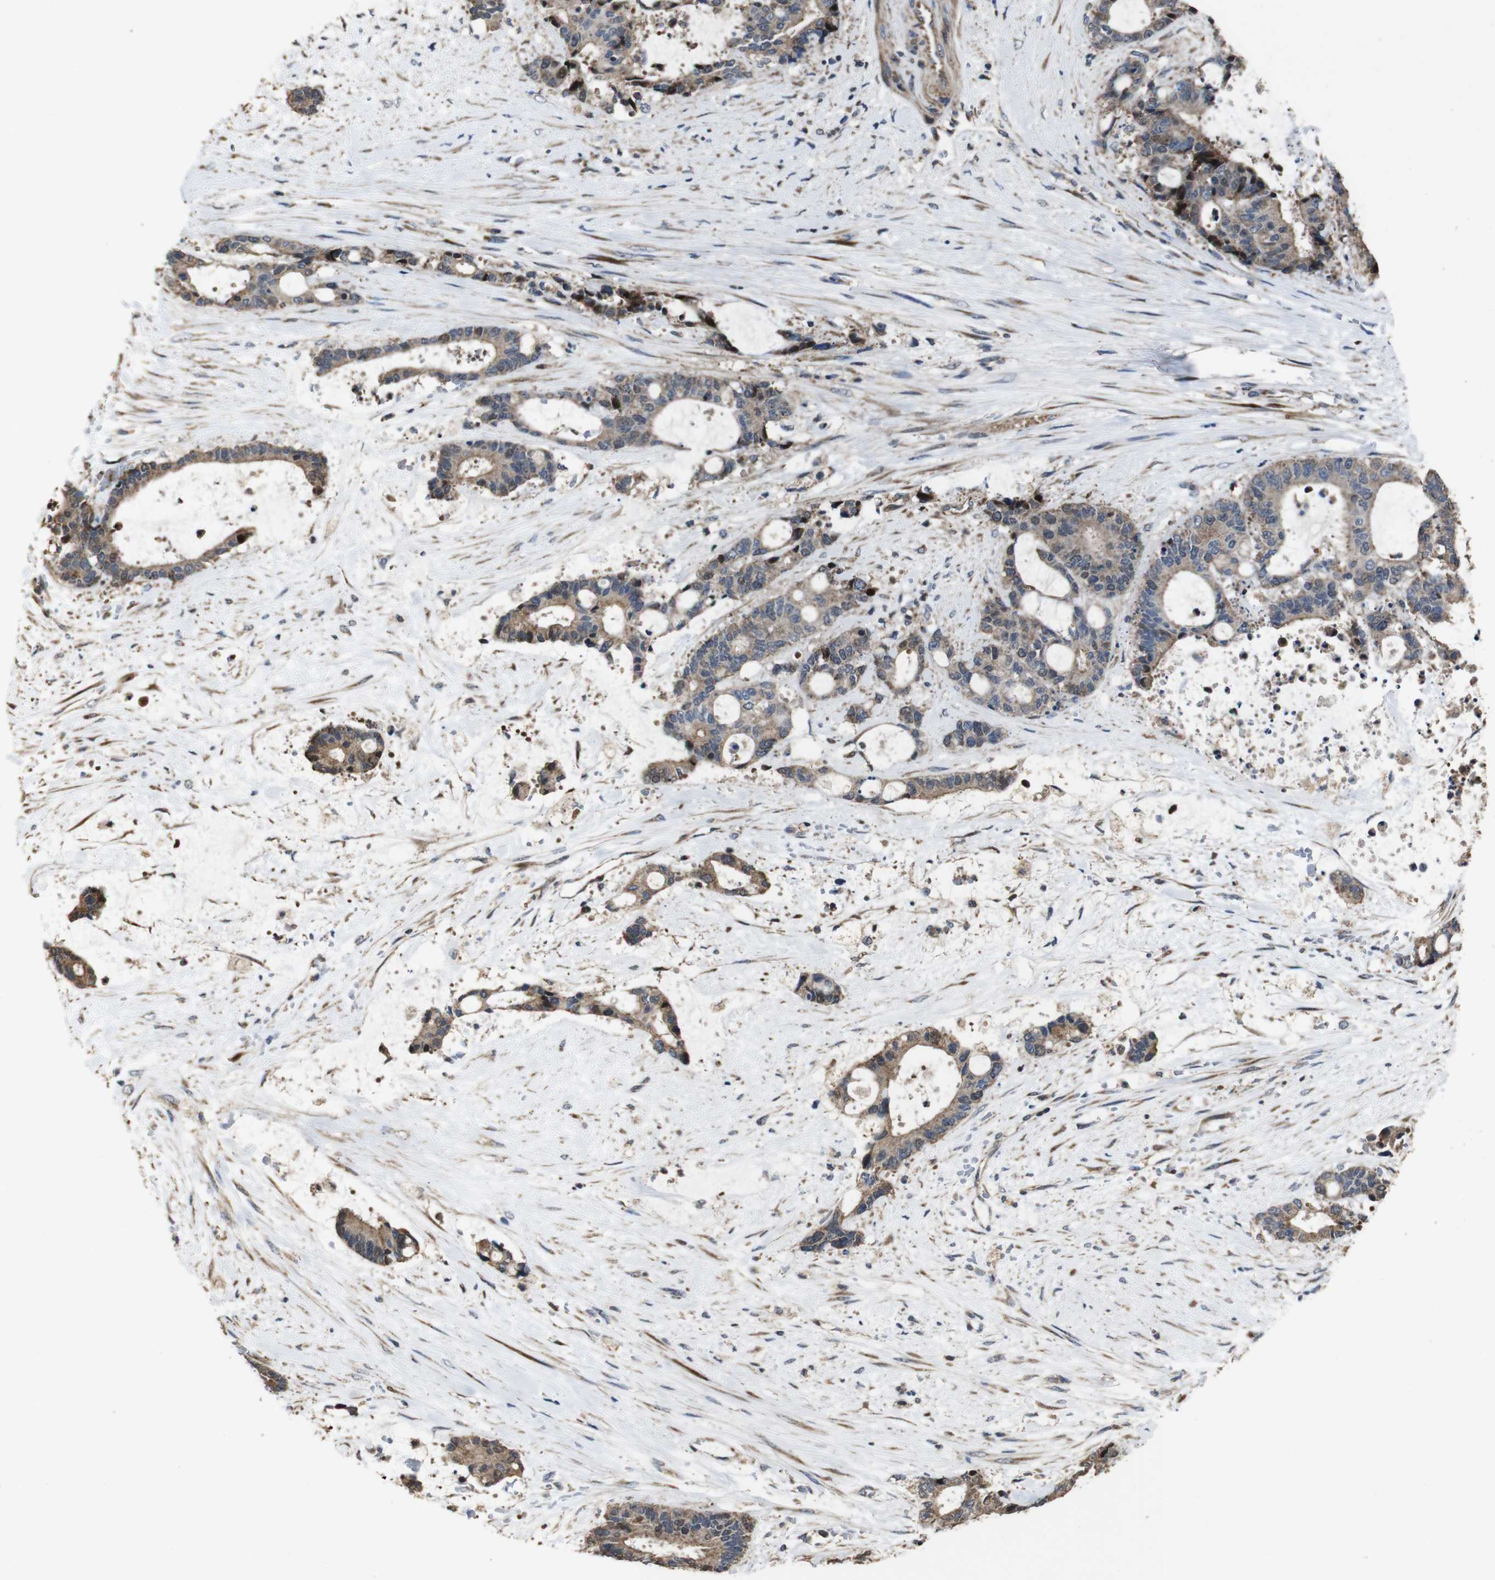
{"staining": {"intensity": "moderate", "quantity": ">75%", "location": "cytoplasmic/membranous"}, "tissue": "liver cancer", "cell_type": "Tumor cells", "image_type": "cancer", "snomed": [{"axis": "morphology", "description": "Normal tissue, NOS"}, {"axis": "morphology", "description": "Cholangiocarcinoma"}, {"axis": "topography", "description": "Liver"}, {"axis": "topography", "description": "Peripheral nerve tissue"}], "caption": "Protein positivity by IHC reveals moderate cytoplasmic/membranous expression in about >75% of tumor cells in liver cancer.", "gene": "SNN", "patient": {"sex": "female", "age": 73}}